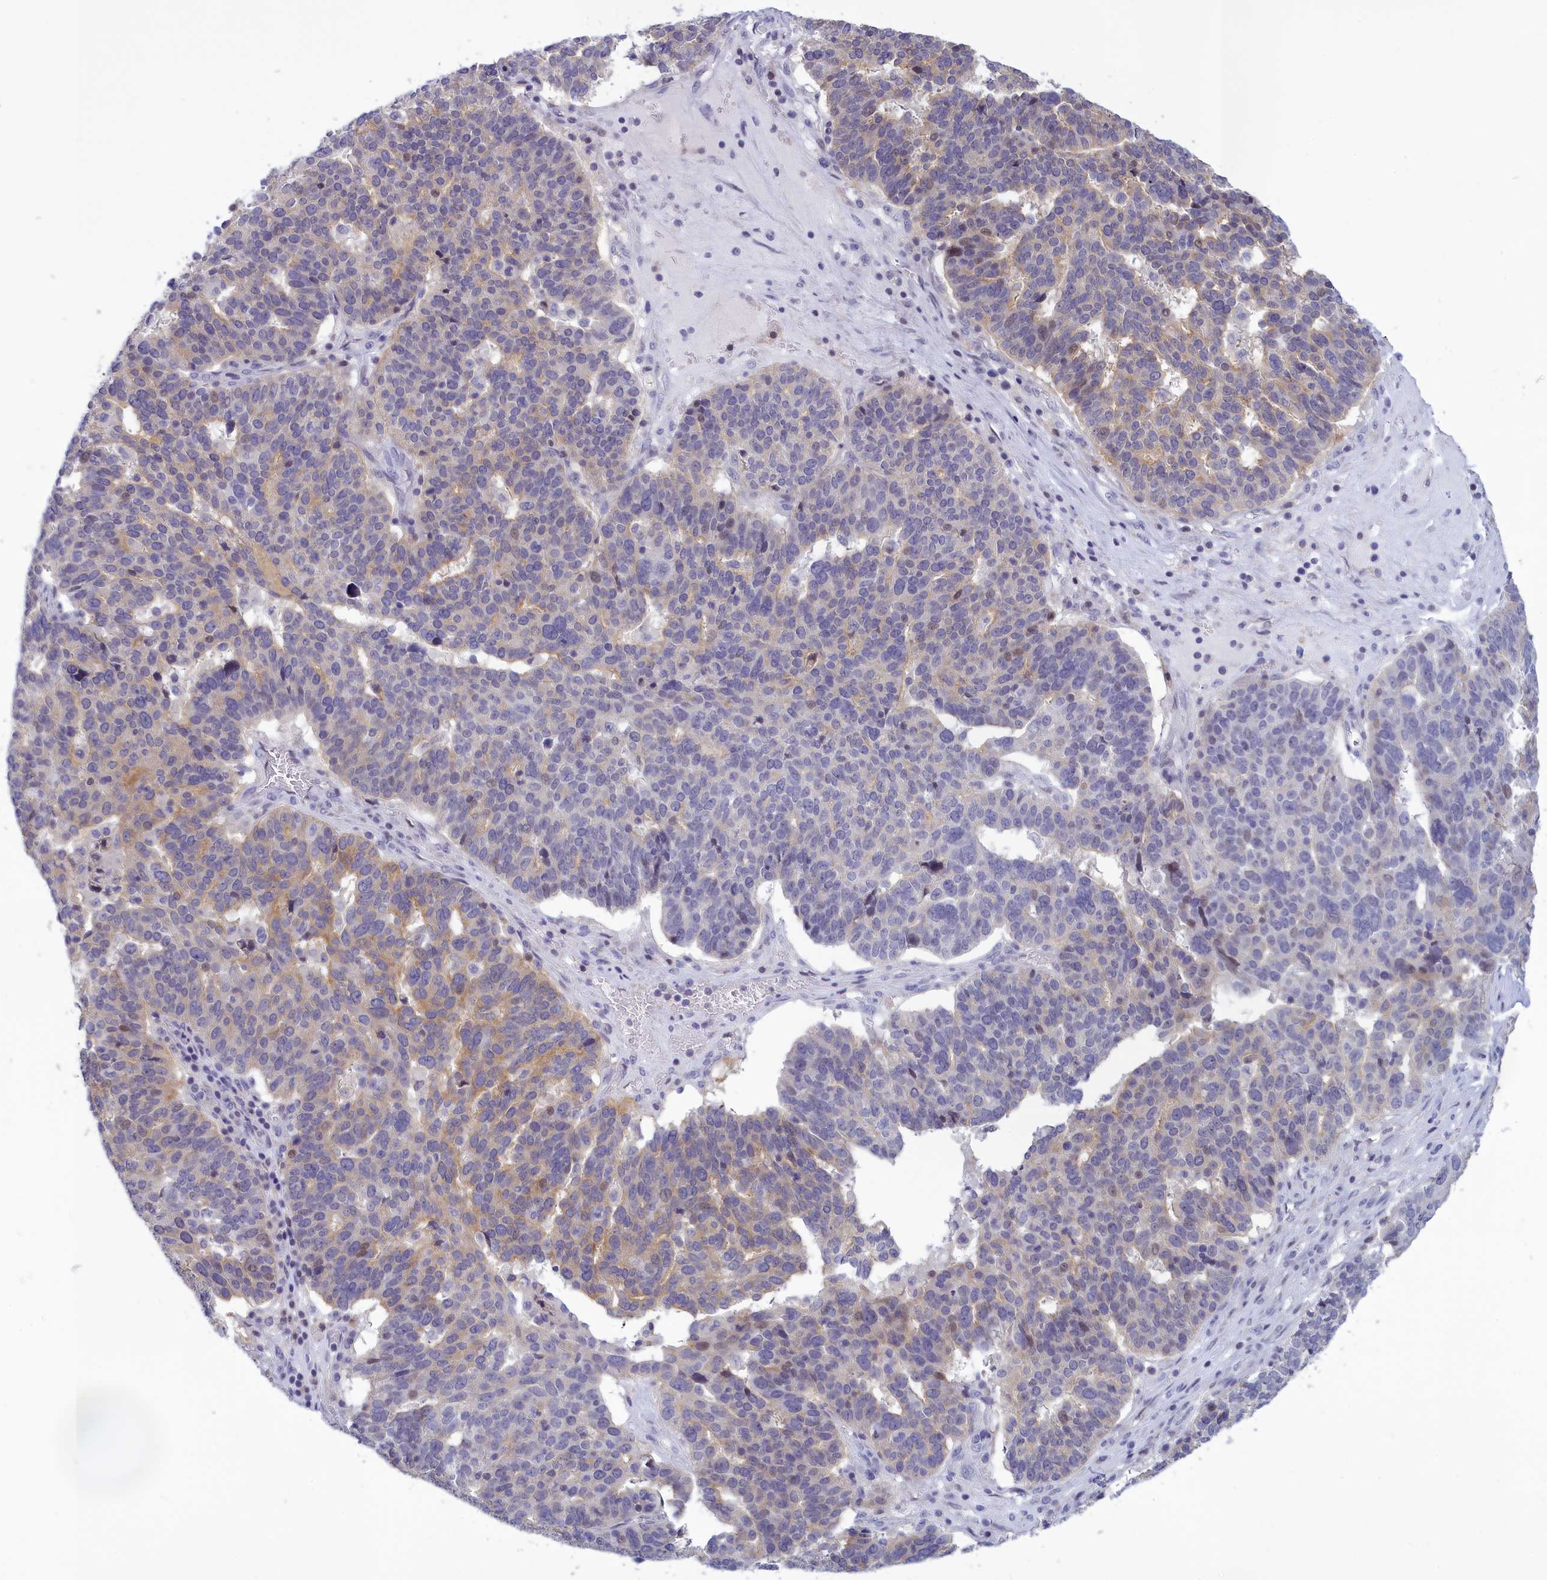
{"staining": {"intensity": "weak", "quantity": "25%-75%", "location": "cytoplasmic/membranous"}, "tissue": "ovarian cancer", "cell_type": "Tumor cells", "image_type": "cancer", "snomed": [{"axis": "morphology", "description": "Cystadenocarcinoma, serous, NOS"}, {"axis": "topography", "description": "Ovary"}], "caption": "Immunohistochemical staining of human ovarian serous cystadenocarcinoma reveals low levels of weak cytoplasmic/membranous protein staining in approximately 25%-75% of tumor cells.", "gene": "CORO2A", "patient": {"sex": "female", "age": 59}}